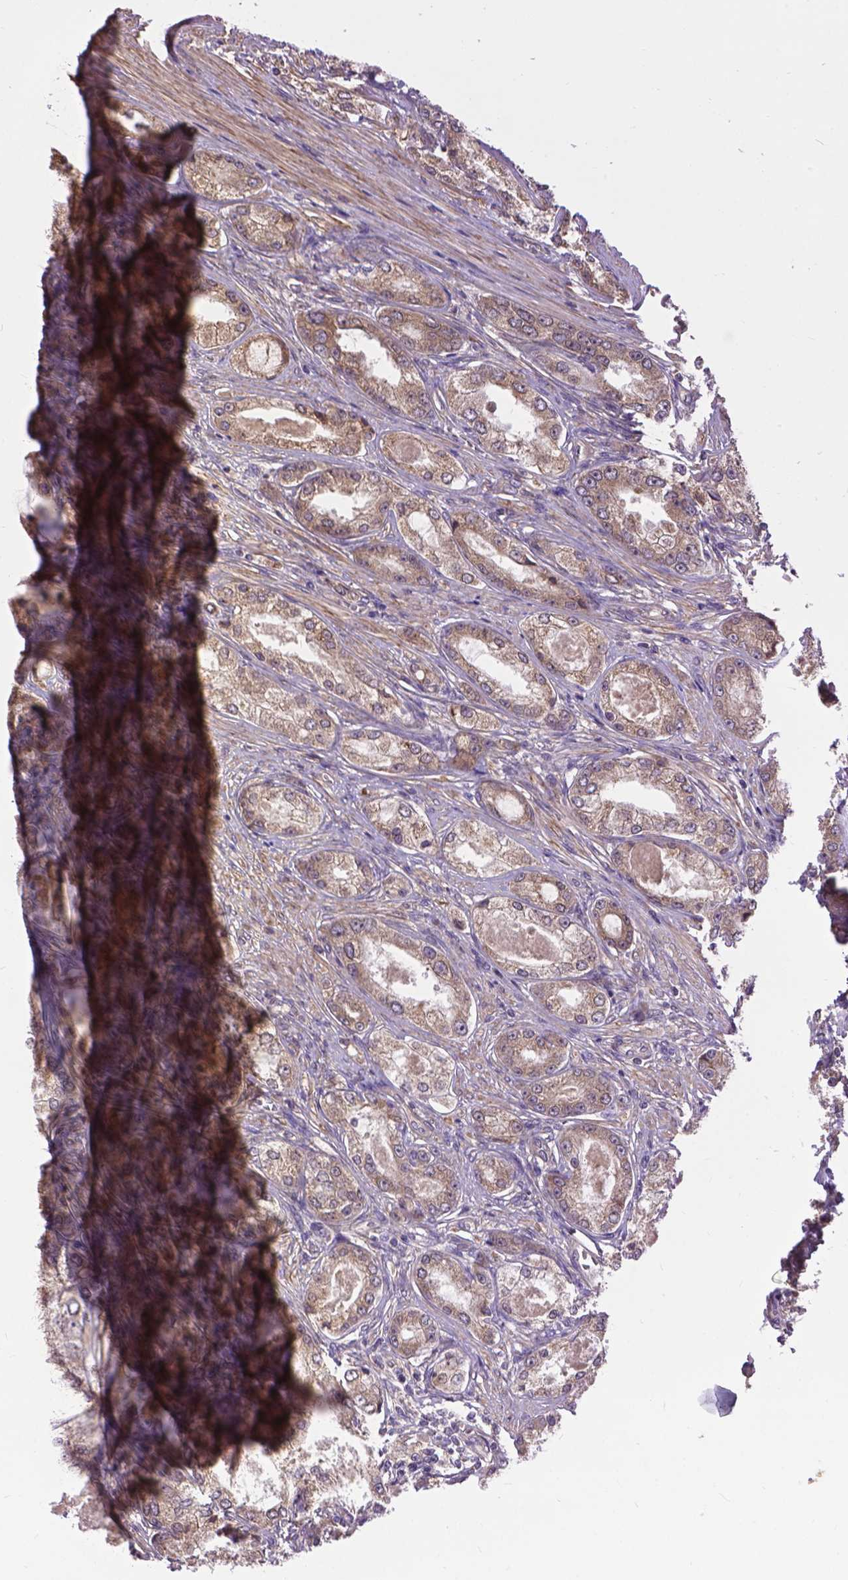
{"staining": {"intensity": "moderate", "quantity": ">75%", "location": "cytoplasmic/membranous"}, "tissue": "prostate cancer", "cell_type": "Tumor cells", "image_type": "cancer", "snomed": [{"axis": "morphology", "description": "Adenocarcinoma, Low grade"}, {"axis": "topography", "description": "Prostate"}], "caption": "Low-grade adenocarcinoma (prostate) tissue displays moderate cytoplasmic/membranous staining in about >75% of tumor cells, visualized by immunohistochemistry.", "gene": "ZNF616", "patient": {"sex": "male", "age": 68}}